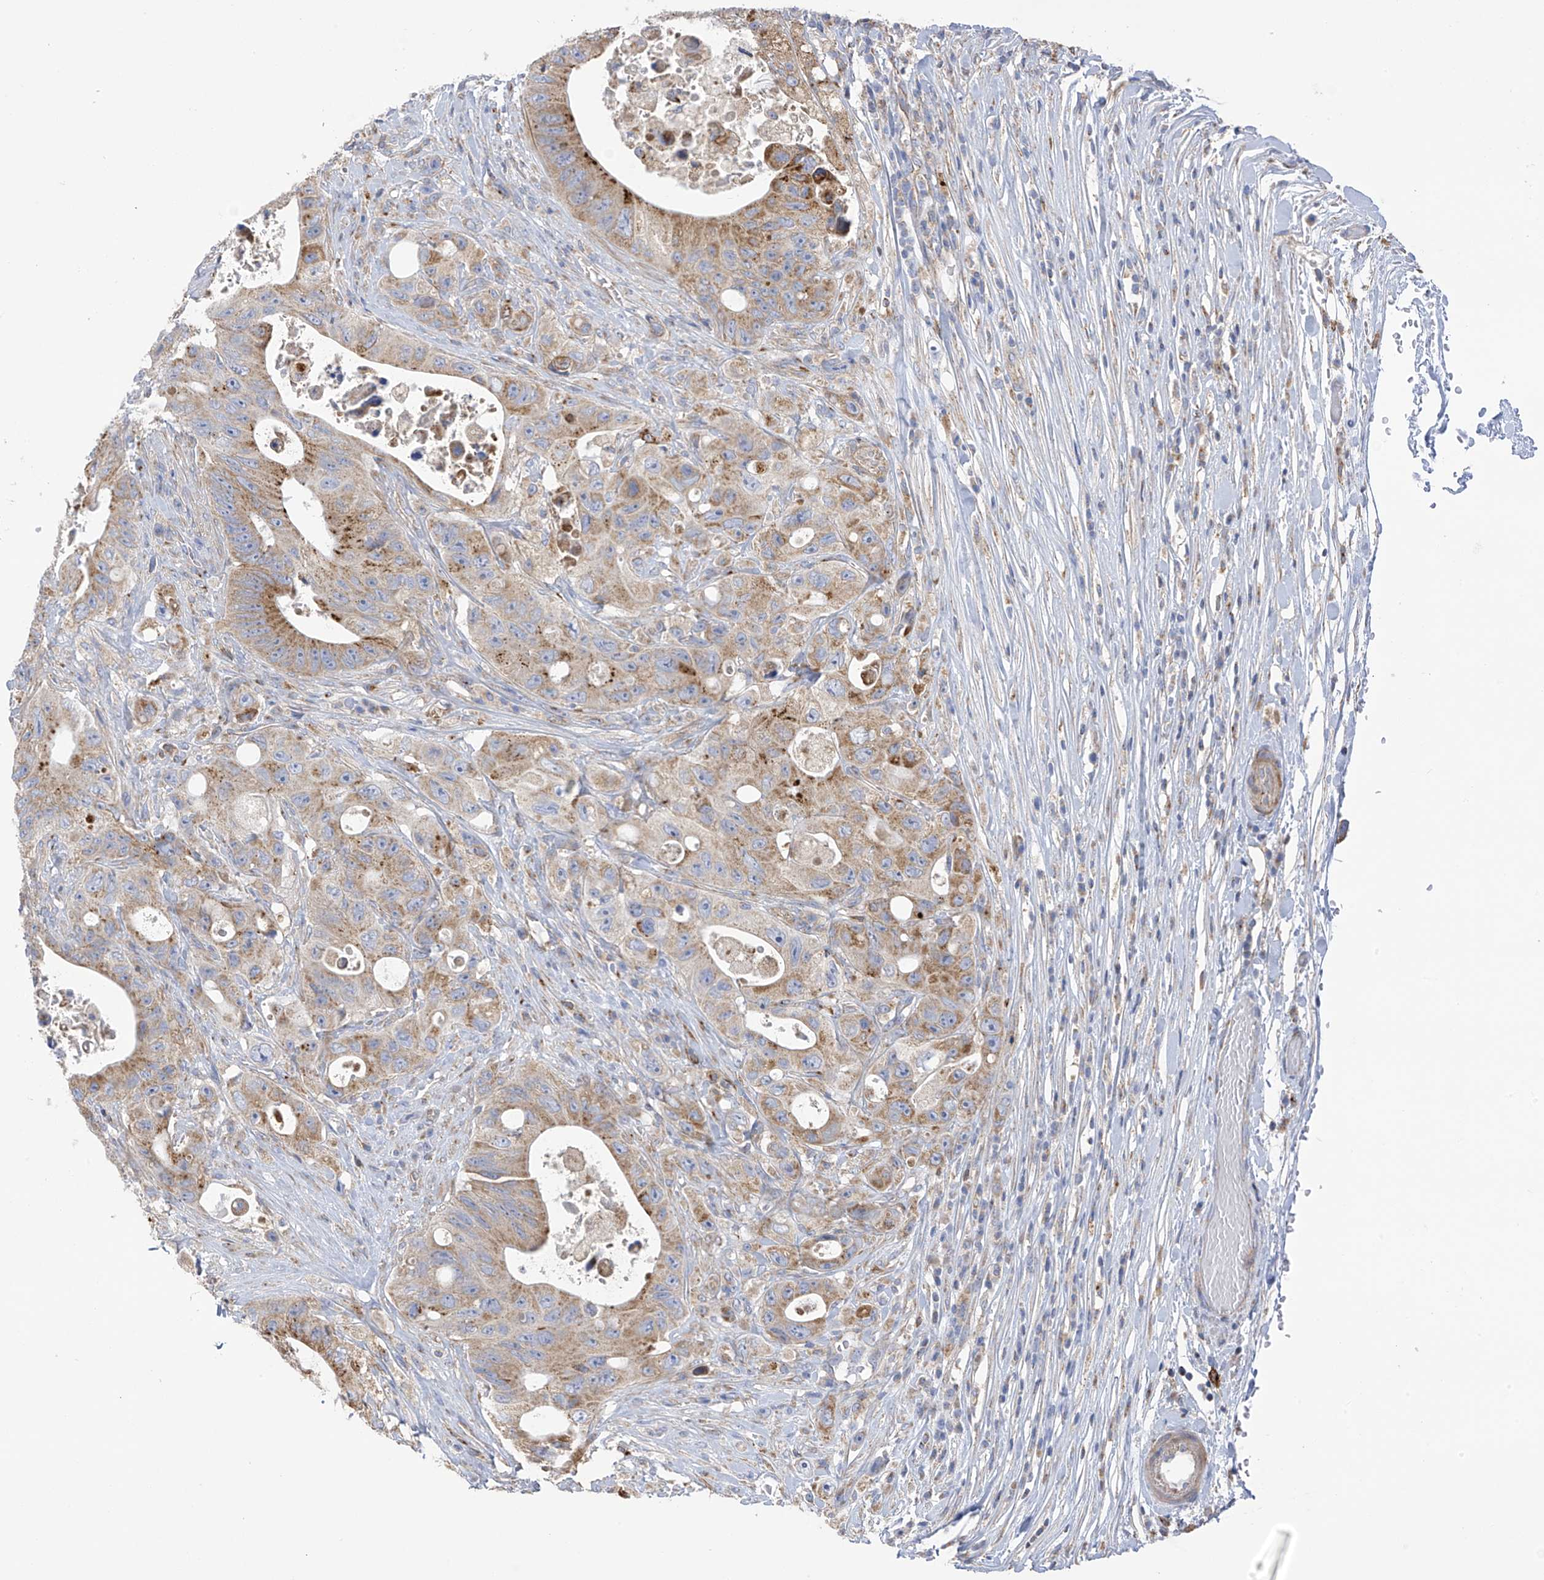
{"staining": {"intensity": "moderate", "quantity": ">75%", "location": "cytoplasmic/membranous"}, "tissue": "colorectal cancer", "cell_type": "Tumor cells", "image_type": "cancer", "snomed": [{"axis": "morphology", "description": "Adenocarcinoma, NOS"}, {"axis": "topography", "description": "Colon"}], "caption": "Brown immunohistochemical staining in adenocarcinoma (colorectal) reveals moderate cytoplasmic/membranous expression in approximately >75% of tumor cells.", "gene": "ITM2B", "patient": {"sex": "female", "age": 46}}